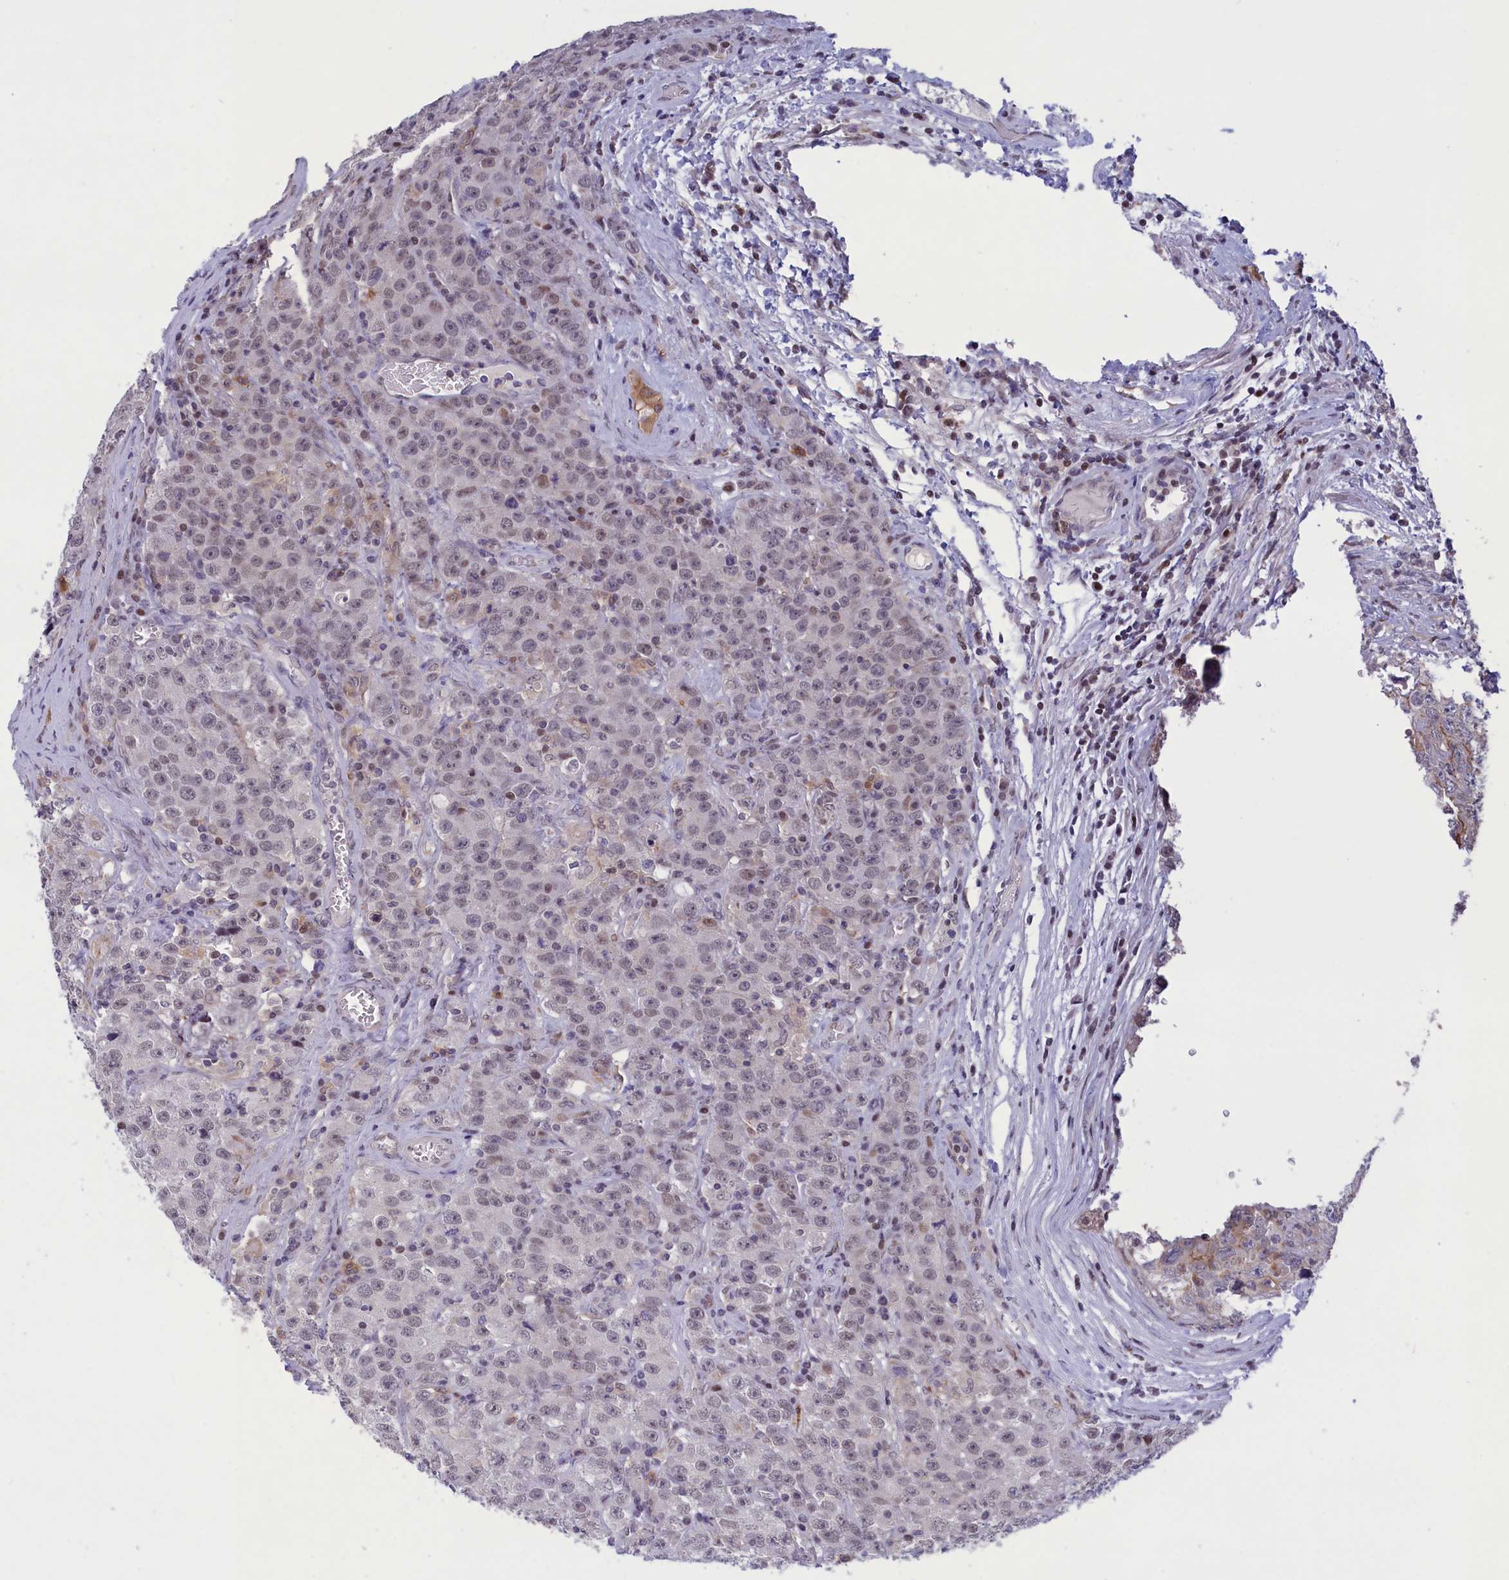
{"staining": {"intensity": "weak", "quantity": "<25%", "location": "nuclear"}, "tissue": "testis cancer", "cell_type": "Tumor cells", "image_type": "cancer", "snomed": [{"axis": "morphology", "description": "Seminoma, NOS"}, {"axis": "morphology", "description": "Carcinoma, Embryonal, NOS"}, {"axis": "topography", "description": "Testis"}], "caption": "This histopathology image is of embryonal carcinoma (testis) stained with immunohistochemistry (IHC) to label a protein in brown with the nuclei are counter-stained blue. There is no staining in tumor cells. The staining is performed using DAB (3,3'-diaminobenzidine) brown chromogen with nuclei counter-stained in using hematoxylin.", "gene": "CORO2A", "patient": {"sex": "male", "age": 43}}